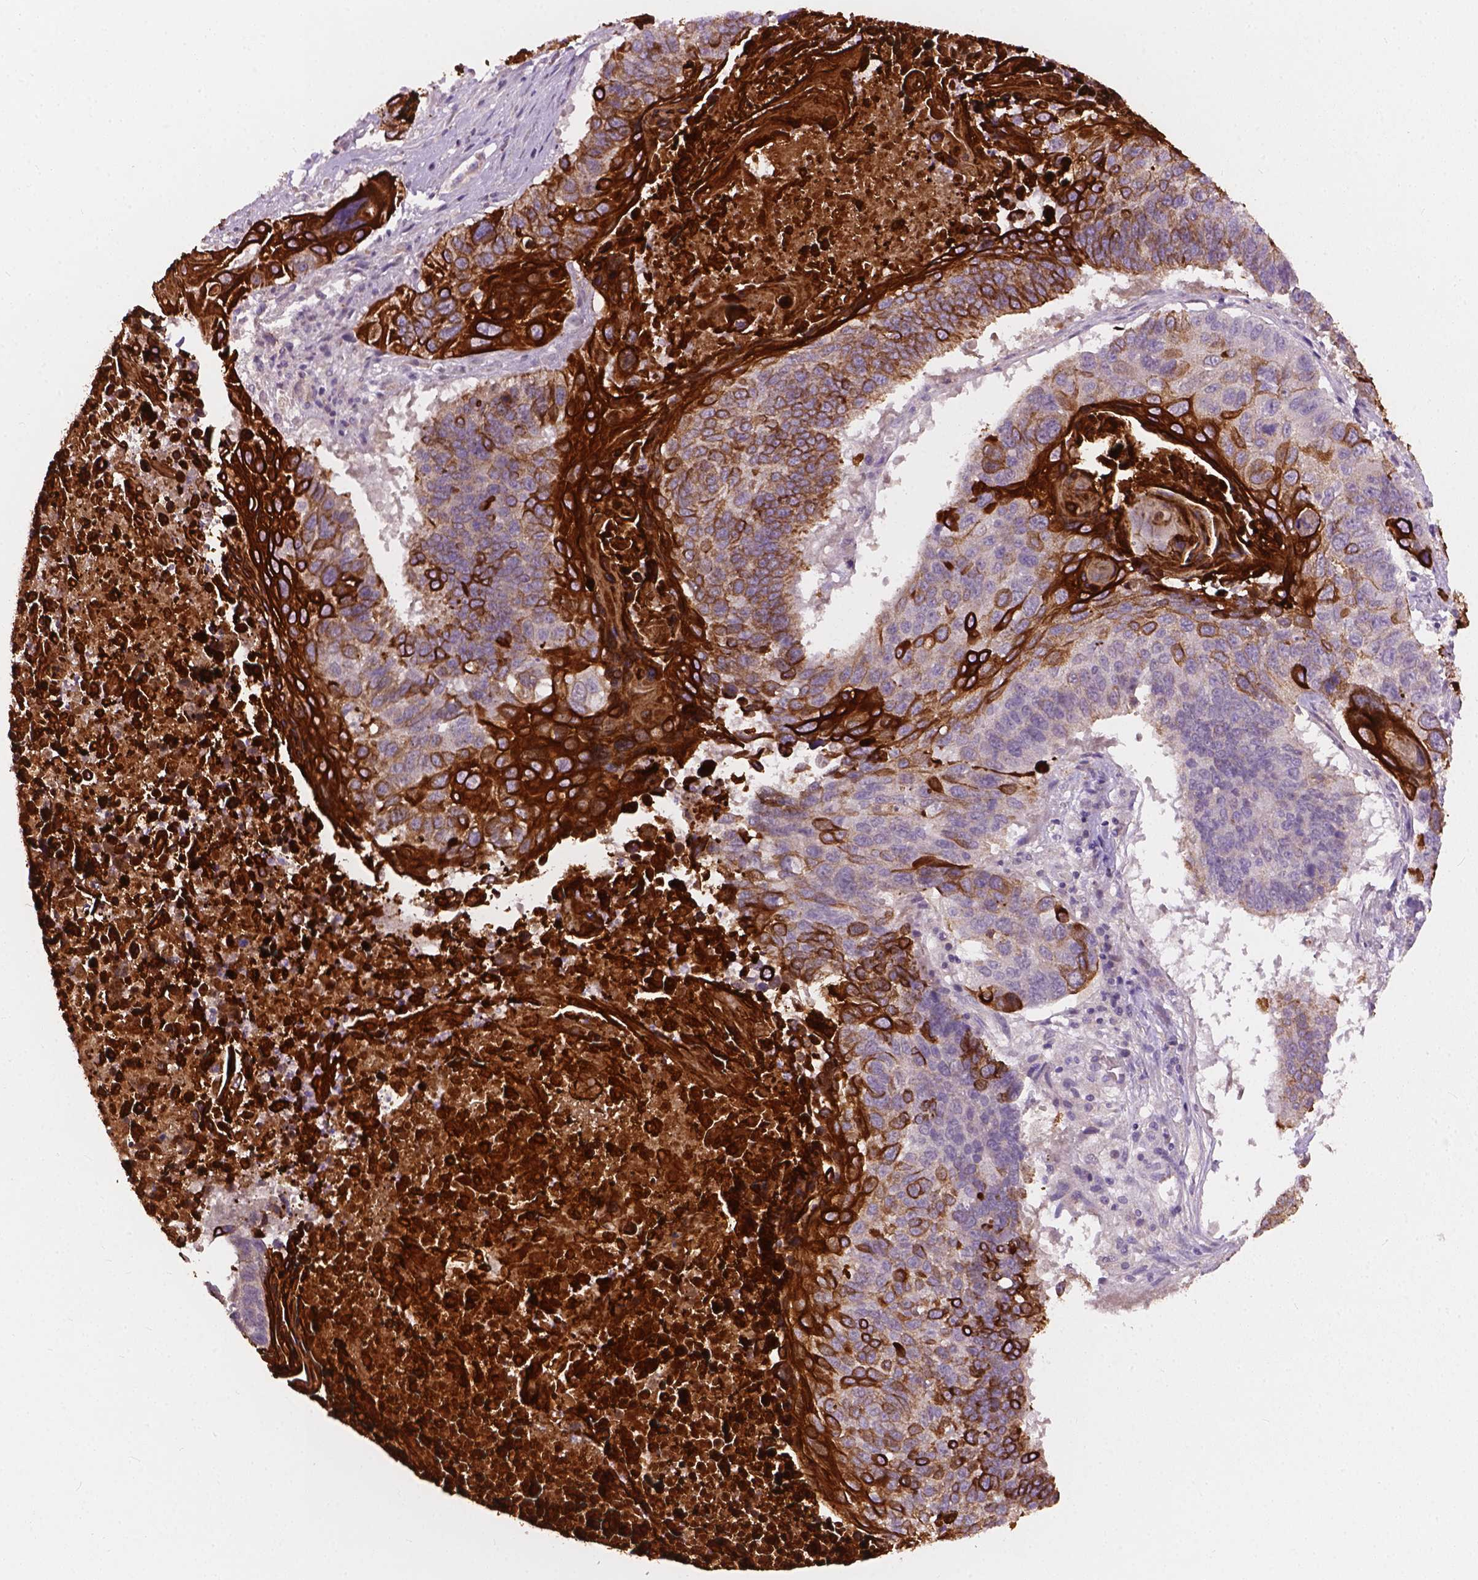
{"staining": {"intensity": "strong", "quantity": "25%-75%", "location": "cytoplasmic/membranous"}, "tissue": "lung cancer", "cell_type": "Tumor cells", "image_type": "cancer", "snomed": [{"axis": "morphology", "description": "Squamous cell carcinoma, NOS"}, {"axis": "topography", "description": "Lung"}], "caption": "Strong cytoplasmic/membranous expression for a protein is appreciated in about 25%-75% of tumor cells of lung squamous cell carcinoma using immunohistochemistry (IHC).", "gene": "KRT17", "patient": {"sex": "male", "age": 73}}